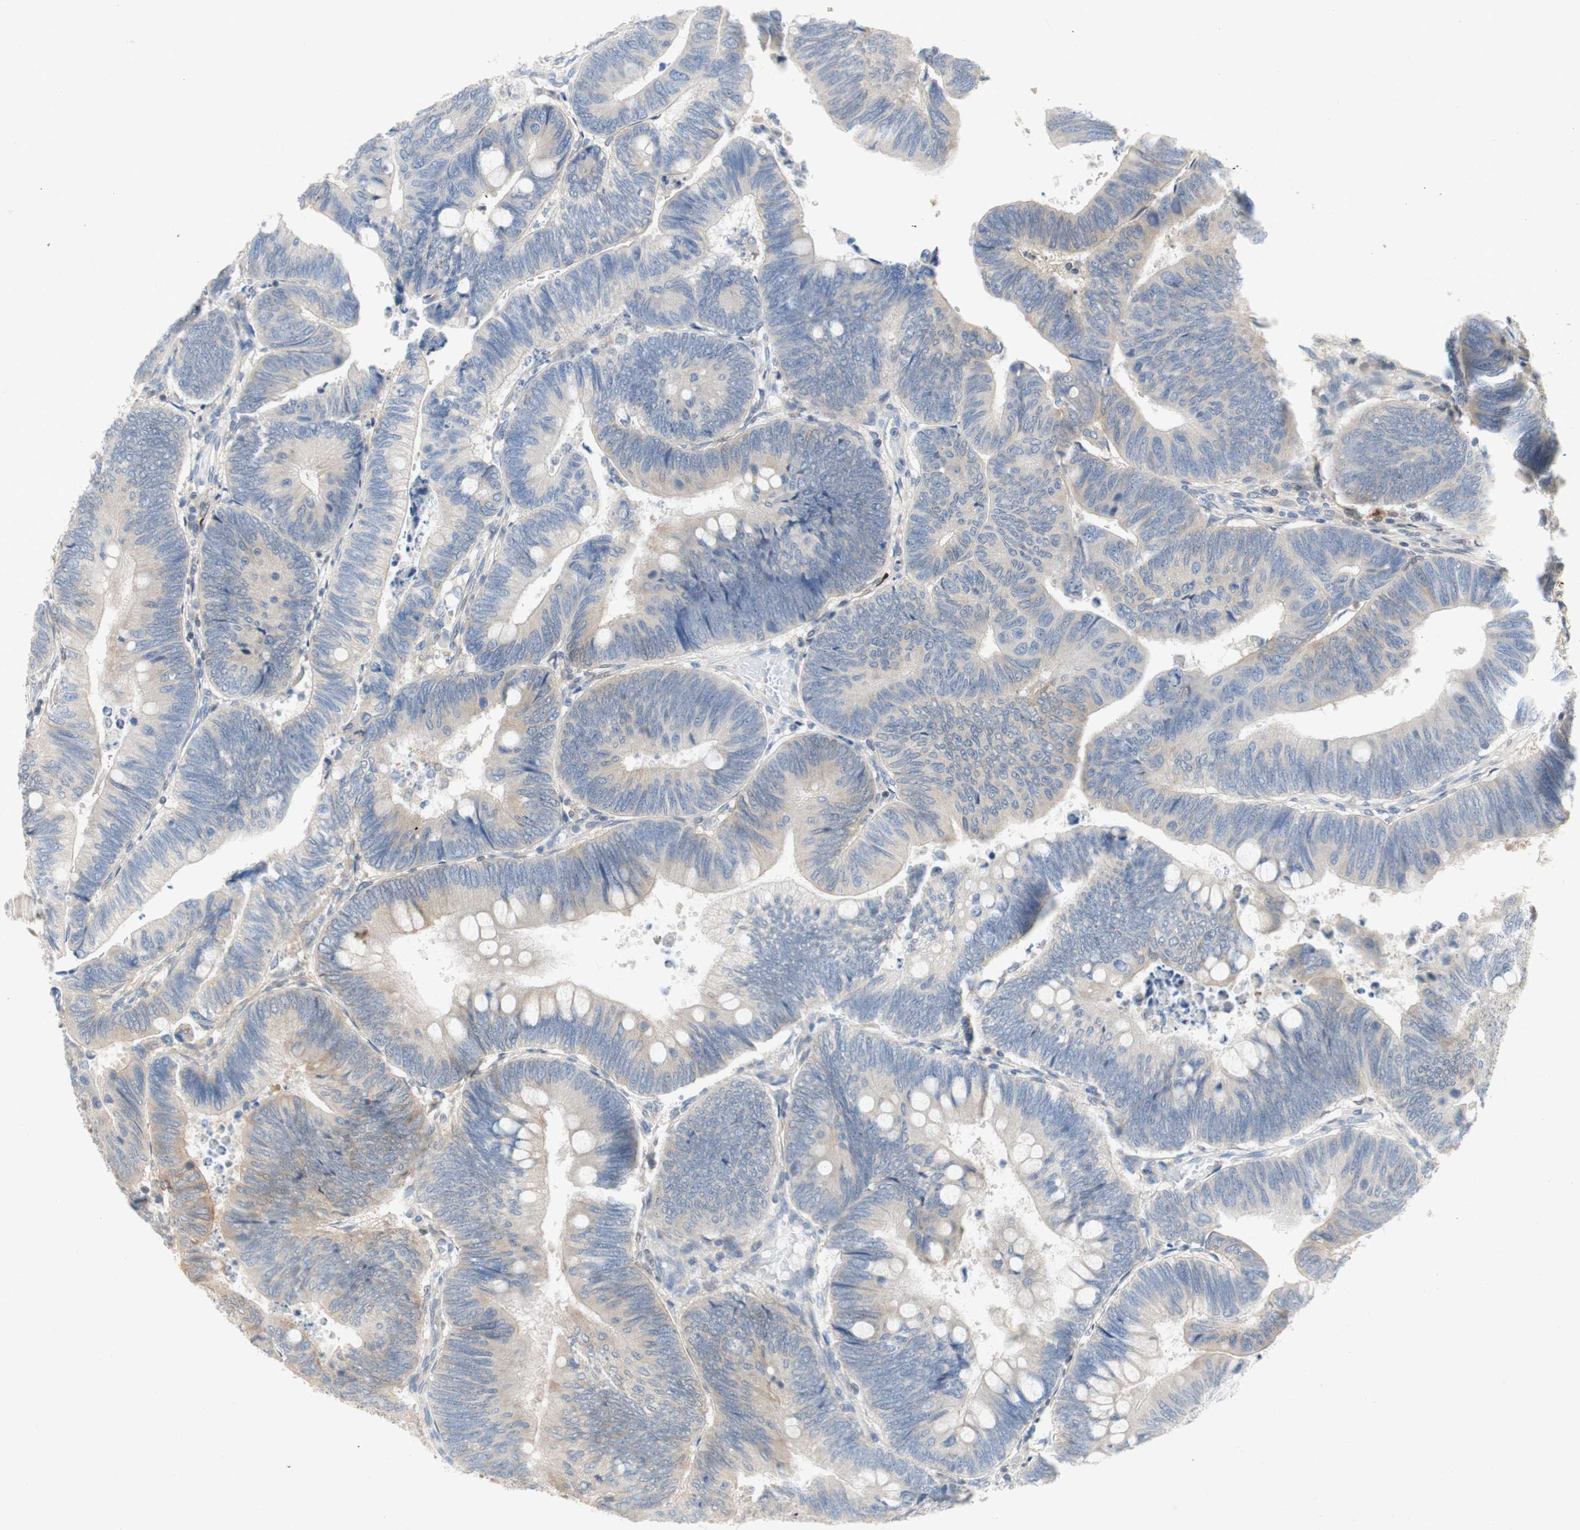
{"staining": {"intensity": "weak", "quantity": "<25%", "location": "cytoplasmic/membranous"}, "tissue": "colorectal cancer", "cell_type": "Tumor cells", "image_type": "cancer", "snomed": [{"axis": "morphology", "description": "Normal tissue, NOS"}, {"axis": "morphology", "description": "Adenocarcinoma, NOS"}, {"axis": "topography", "description": "Rectum"}, {"axis": "topography", "description": "Peripheral nerve tissue"}], "caption": "Photomicrograph shows no significant protein expression in tumor cells of colorectal adenocarcinoma.", "gene": "RELB", "patient": {"sex": "male", "age": 92}}